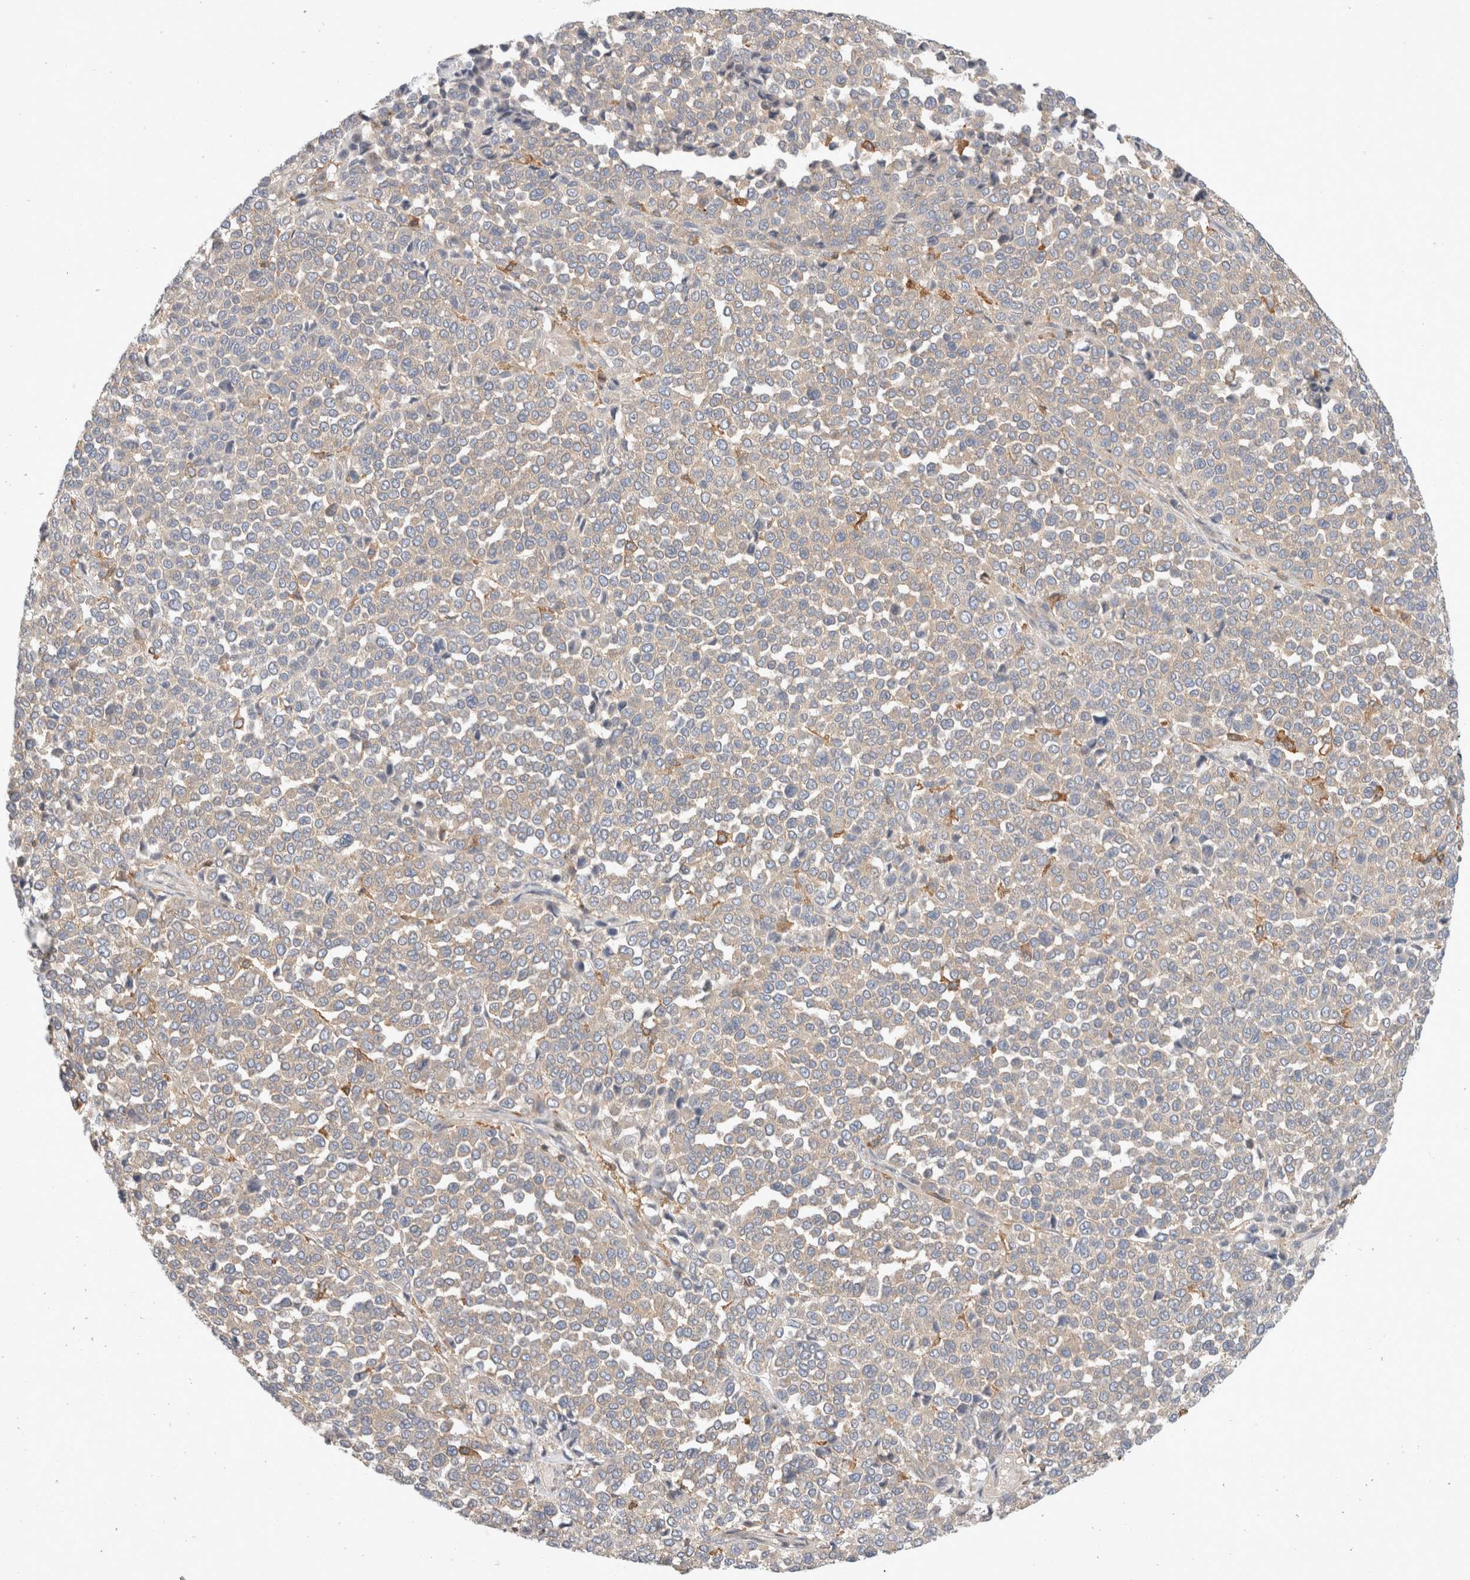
{"staining": {"intensity": "weak", "quantity": ">75%", "location": "cytoplasmic/membranous"}, "tissue": "melanoma", "cell_type": "Tumor cells", "image_type": "cancer", "snomed": [{"axis": "morphology", "description": "Malignant melanoma, Metastatic site"}, {"axis": "topography", "description": "Pancreas"}], "caption": "Malignant melanoma (metastatic site) stained for a protein (brown) shows weak cytoplasmic/membranous positive staining in about >75% of tumor cells.", "gene": "CDCA7L", "patient": {"sex": "female", "age": 30}}